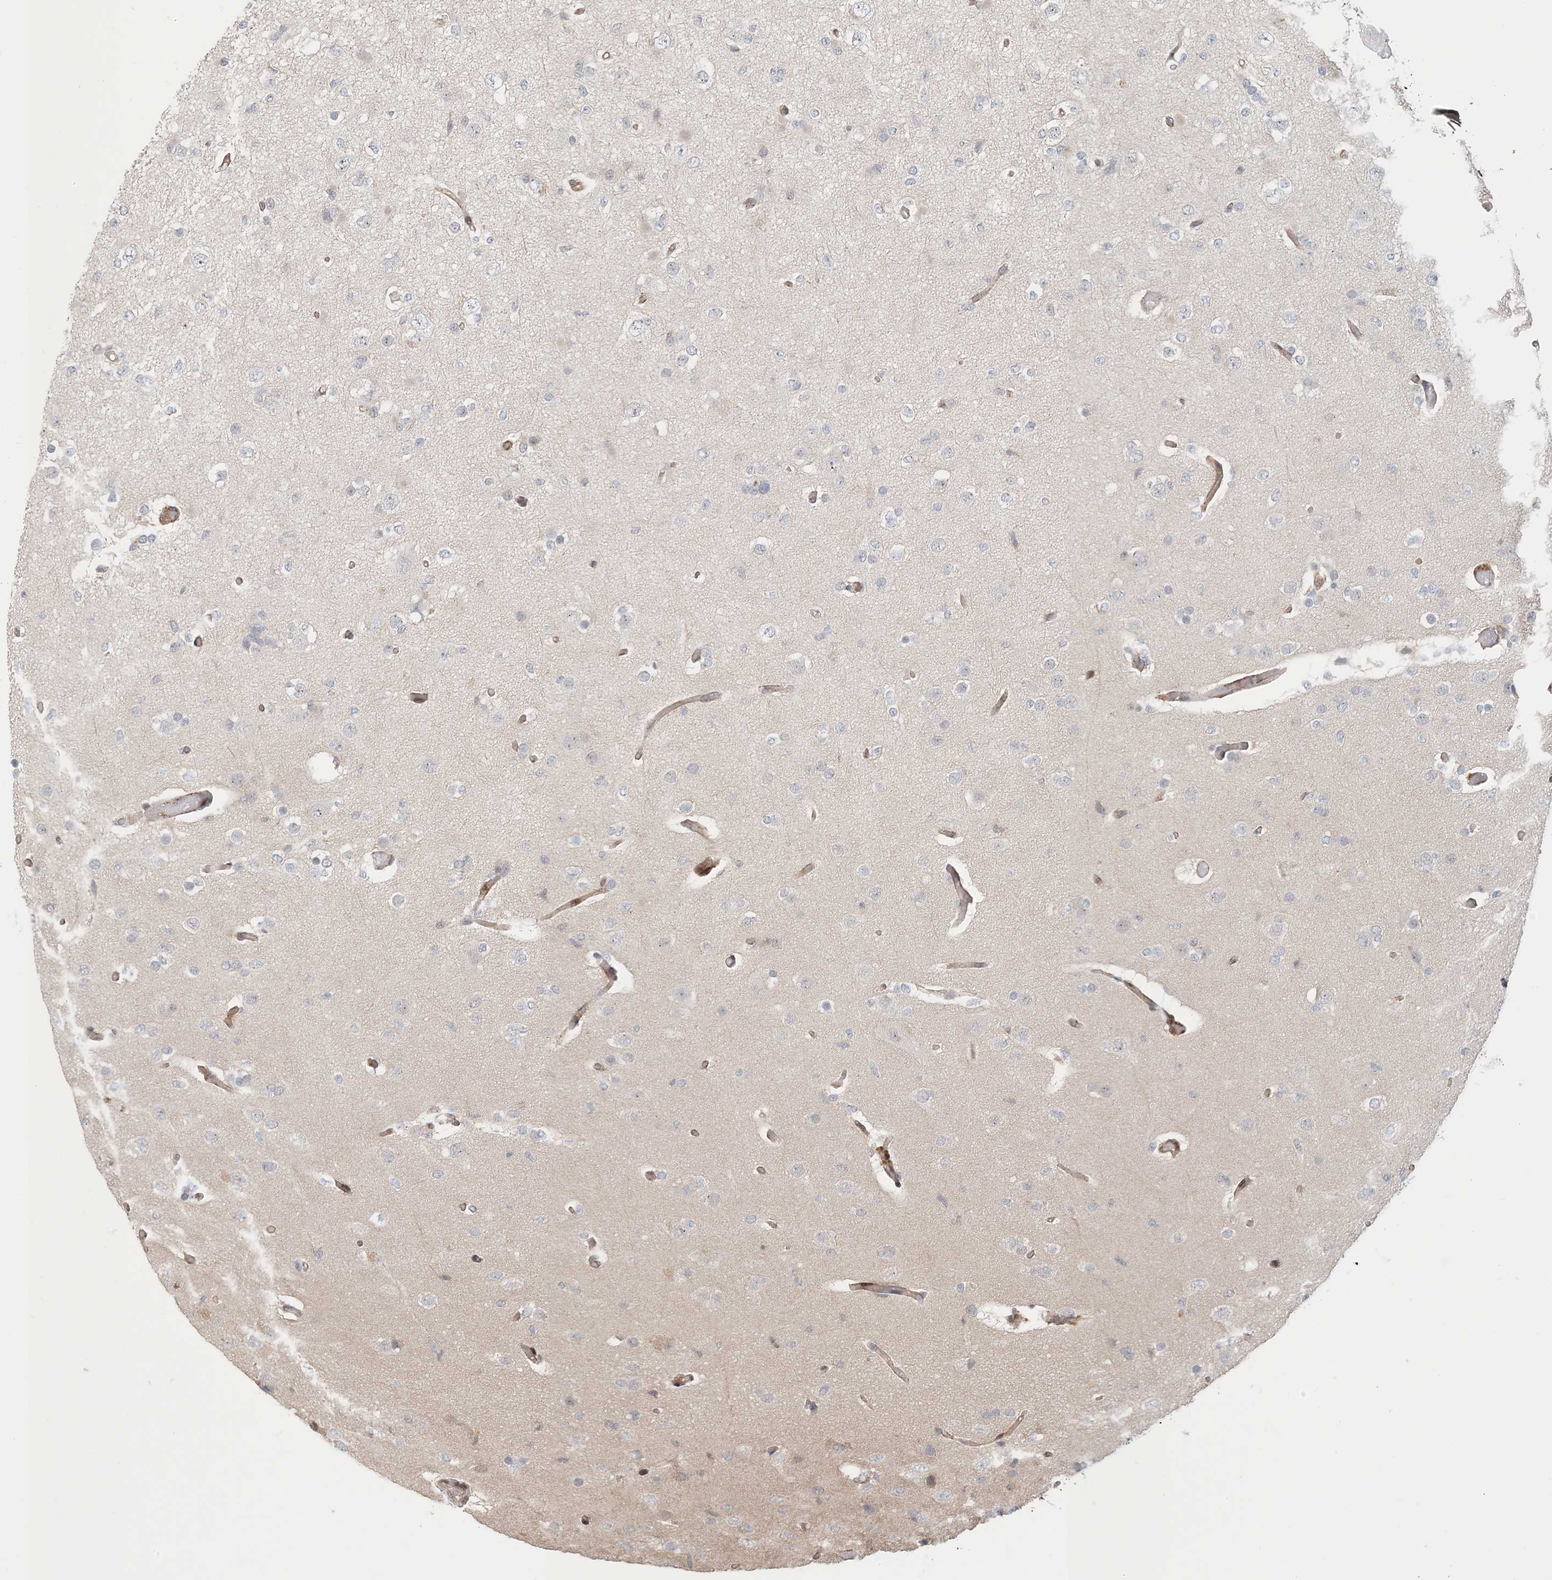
{"staining": {"intensity": "negative", "quantity": "none", "location": "none"}, "tissue": "glioma", "cell_type": "Tumor cells", "image_type": "cancer", "snomed": [{"axis": "morphology", "description": "Glioma, malignant, Low grade"}, {"axis": "topography", "description": "Brain"}], "caption": "This photomicrograph is of glioma stained with immunohistochemistry to label a protein in brown with the nuclei are counter-stained blue. There is no staining in tumor cells.", "gene": "MAPKBP1", "patient": {"sex": "female", "age": 22}}